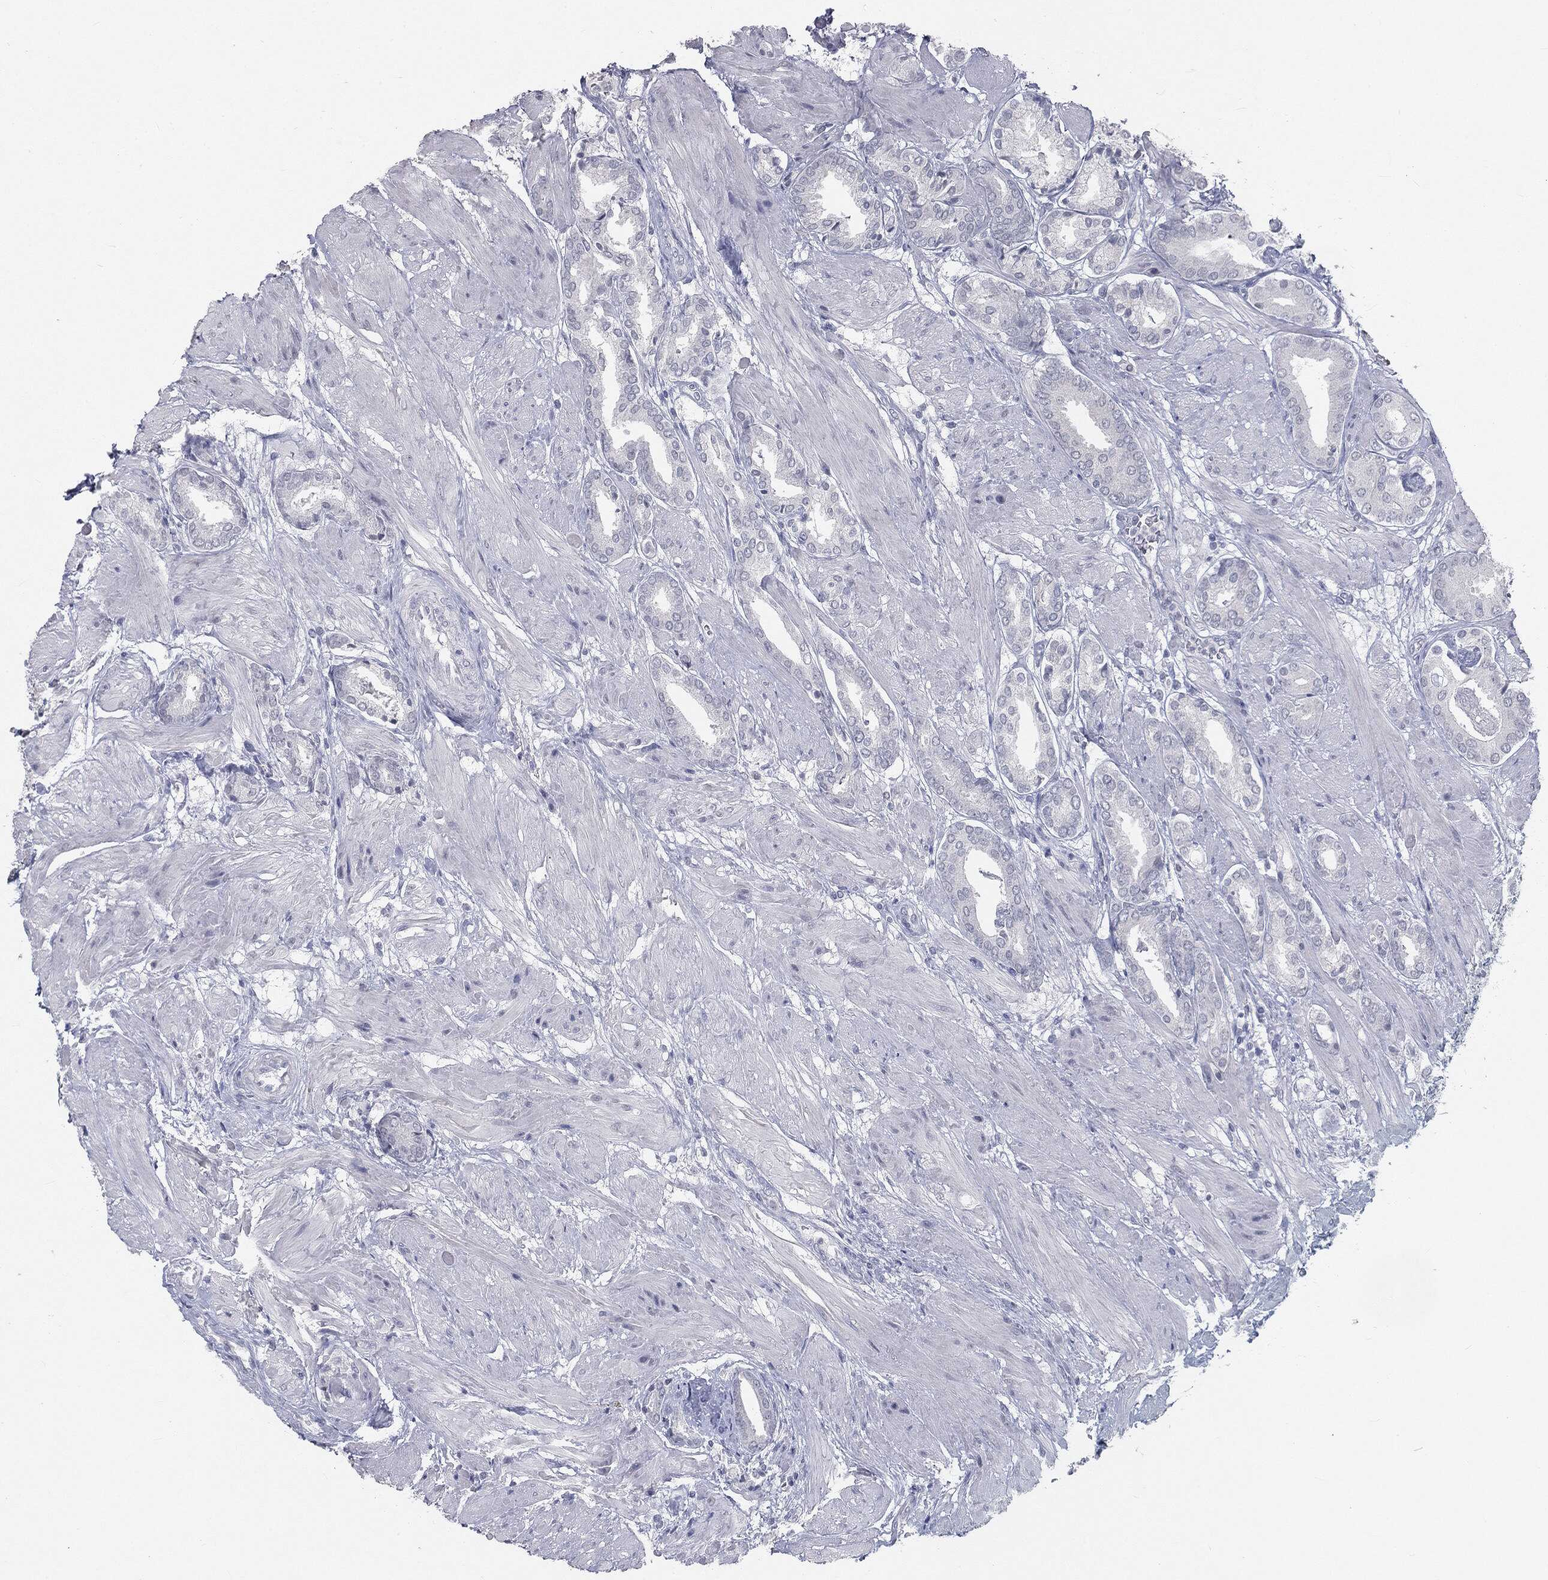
{"staining": {"intensity": "negative", "quantity": "none", "location": "none"}, "tissue": "prostate cancer", "cell_type": "Tumor cells", "image_type": "cancer", "snomed": [{"axis": "morphology", "description": "Adenocarcinoma, High grade"}, {"axis": "topography", "description": "Prostate"}], "caption": "Tumor cells are negative for brown protein staining in adenocarcinoma (high-grade) (prostate).", "gene": "PRAME", "patient": {"sex": "male", "age": 56}}